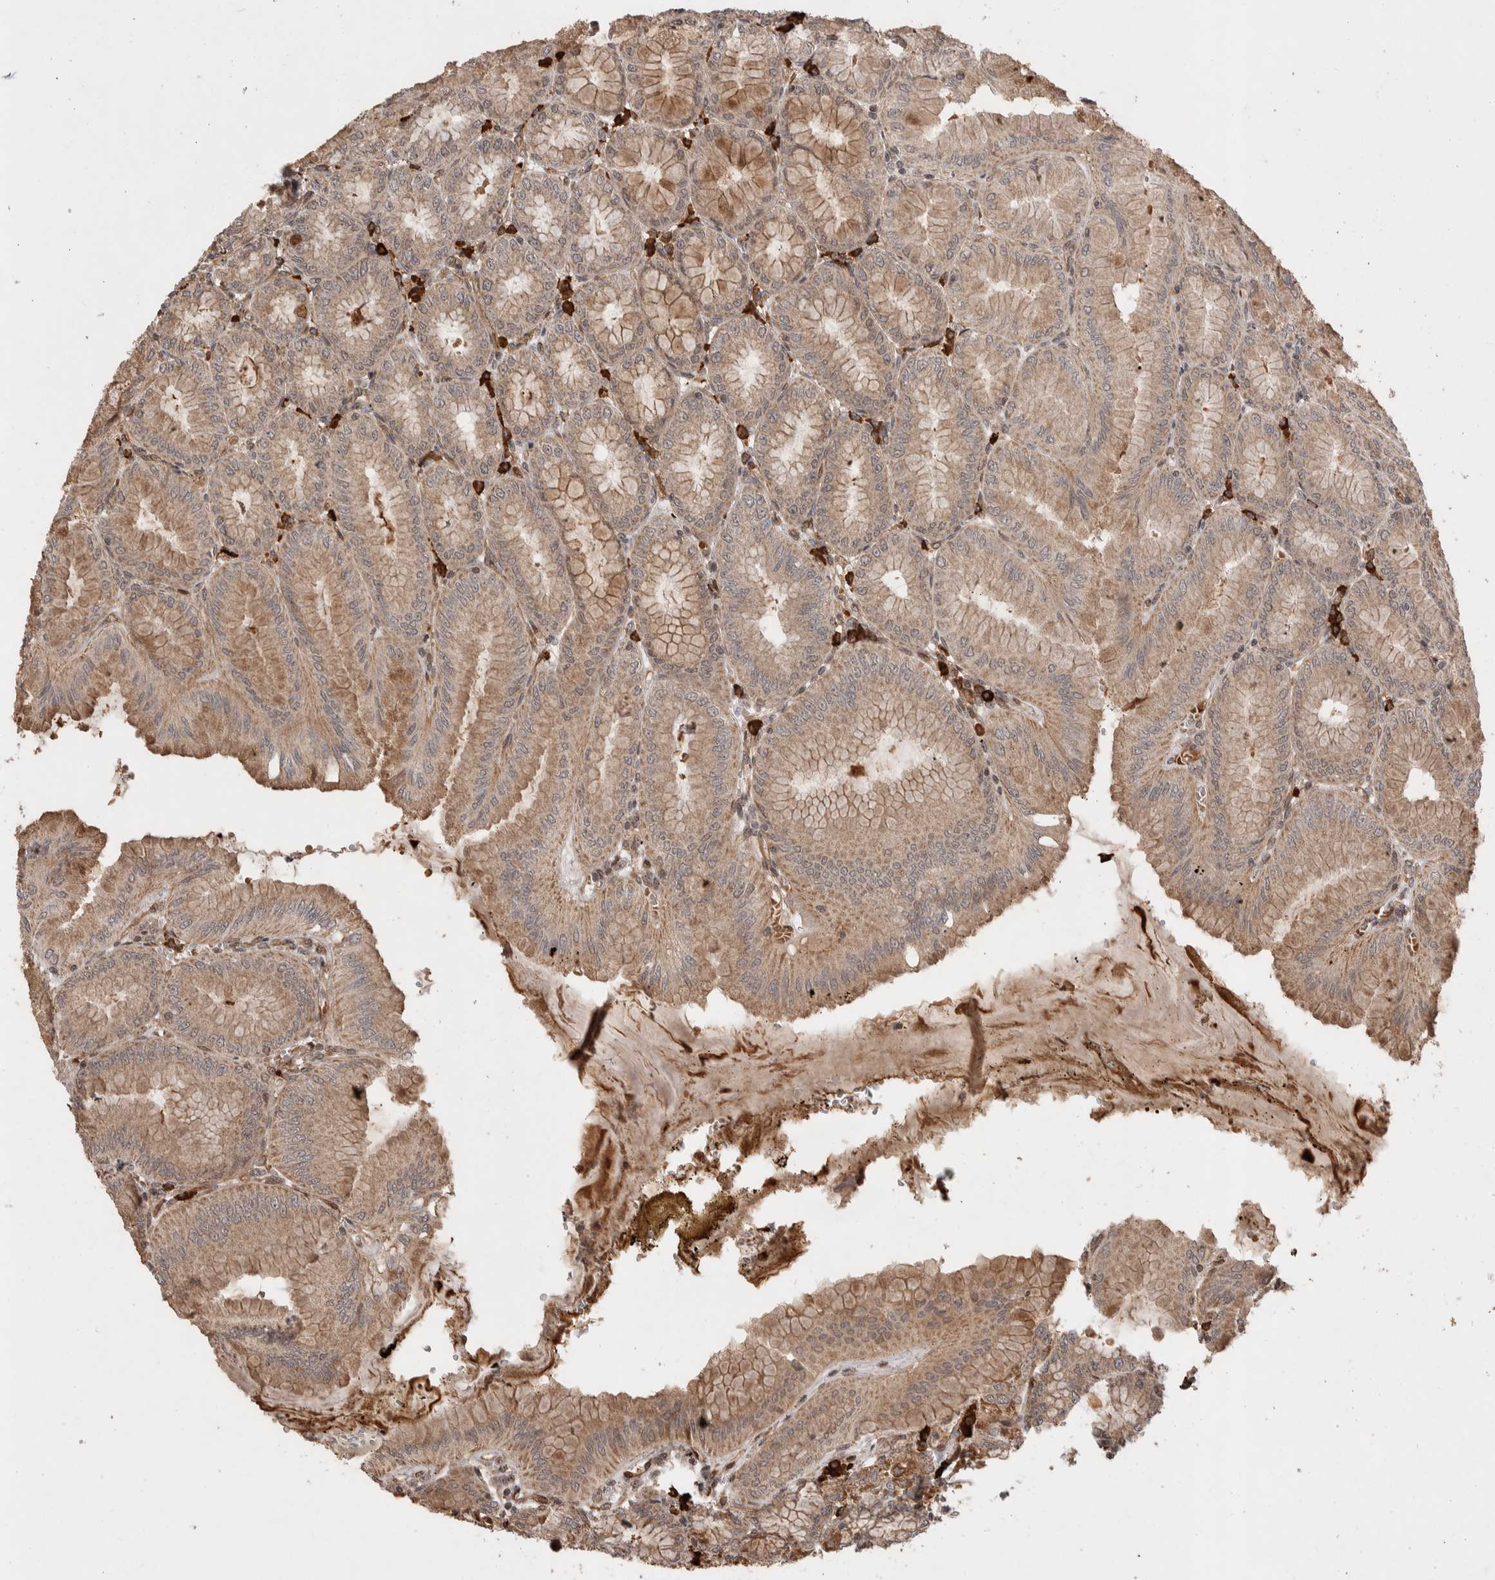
{"staining": {"intensity": "moderate", "quantity": ">75%", "location": "cytoplasmic/membranous,nuclear"}, "tissue": "stomach", "cell_type": "Glandular cells", "image_type": "normal", "snomed": [{"axis": "morphology", "description": "Normal tissue, NOS"}, {"axis": "topography", "description": "Stomach, lower"}], "caption": "Stomach stained for a protein (brown) reveals moderate cytoplasmic/membranous,nuclear positive positivity in about >75% of glandular cells.", "gene": "TOR1B", "patient": {"sex": "male", "age": 71}}